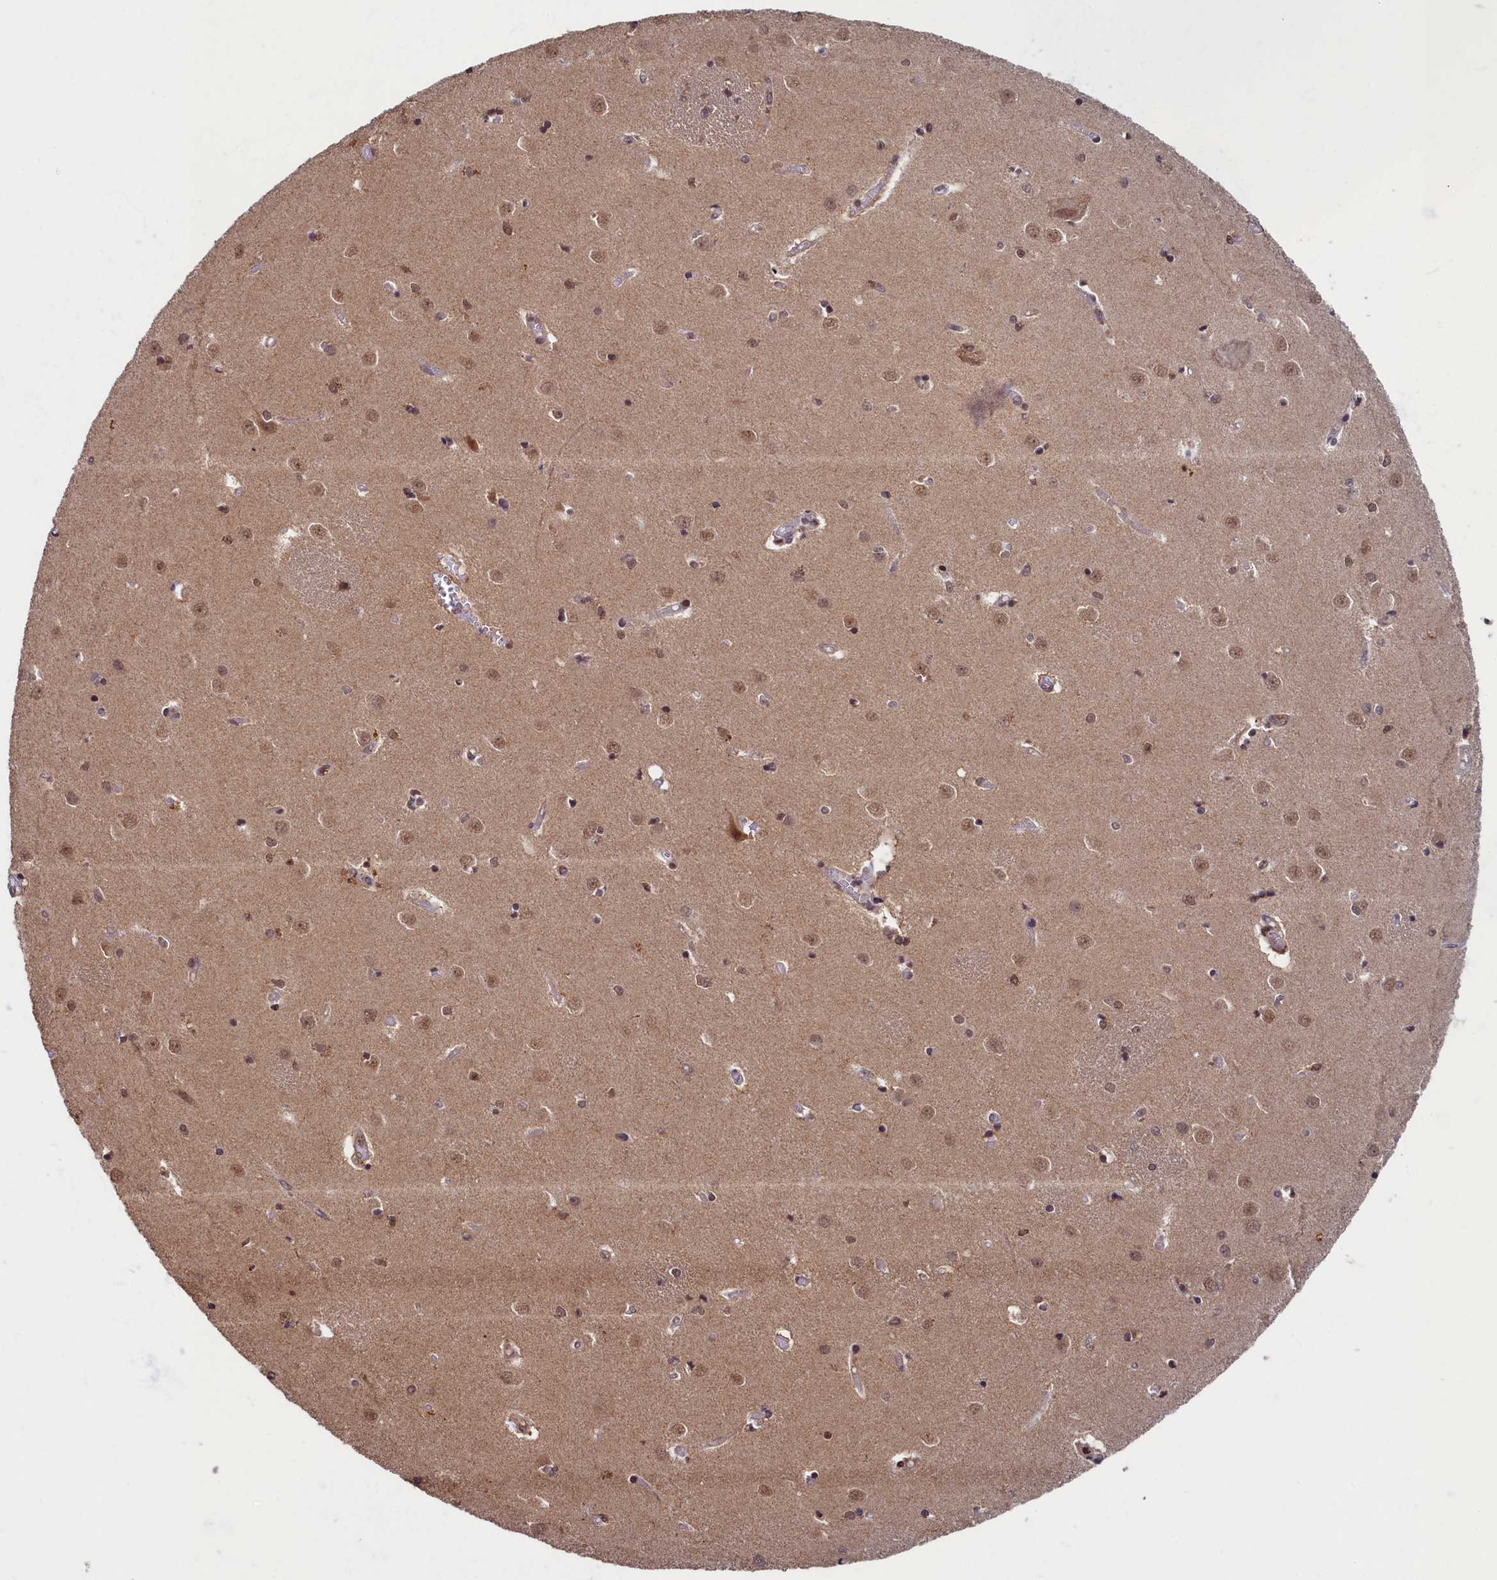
{"staining": {"intensity": "weak", "quantity": "25%-75%", "location": "cytoplasmic/membranous"}, "tissue": "caudate", "cell_type": "Glial cells", "image_type": "normal", "snomed": [{"axis": "morphology", "description": "Normal tissue, NOS"}, {"axis": "topography", "description": "Lateral ventricle wall"}], "caption": "Human caudate stained for a protein (brown) exhibits weak cytoplasmic/membranous positive expression in about 25%-75% of glial cells.", "gene": "BRCA1", "patient": {"sex": "male", "age": 37}}